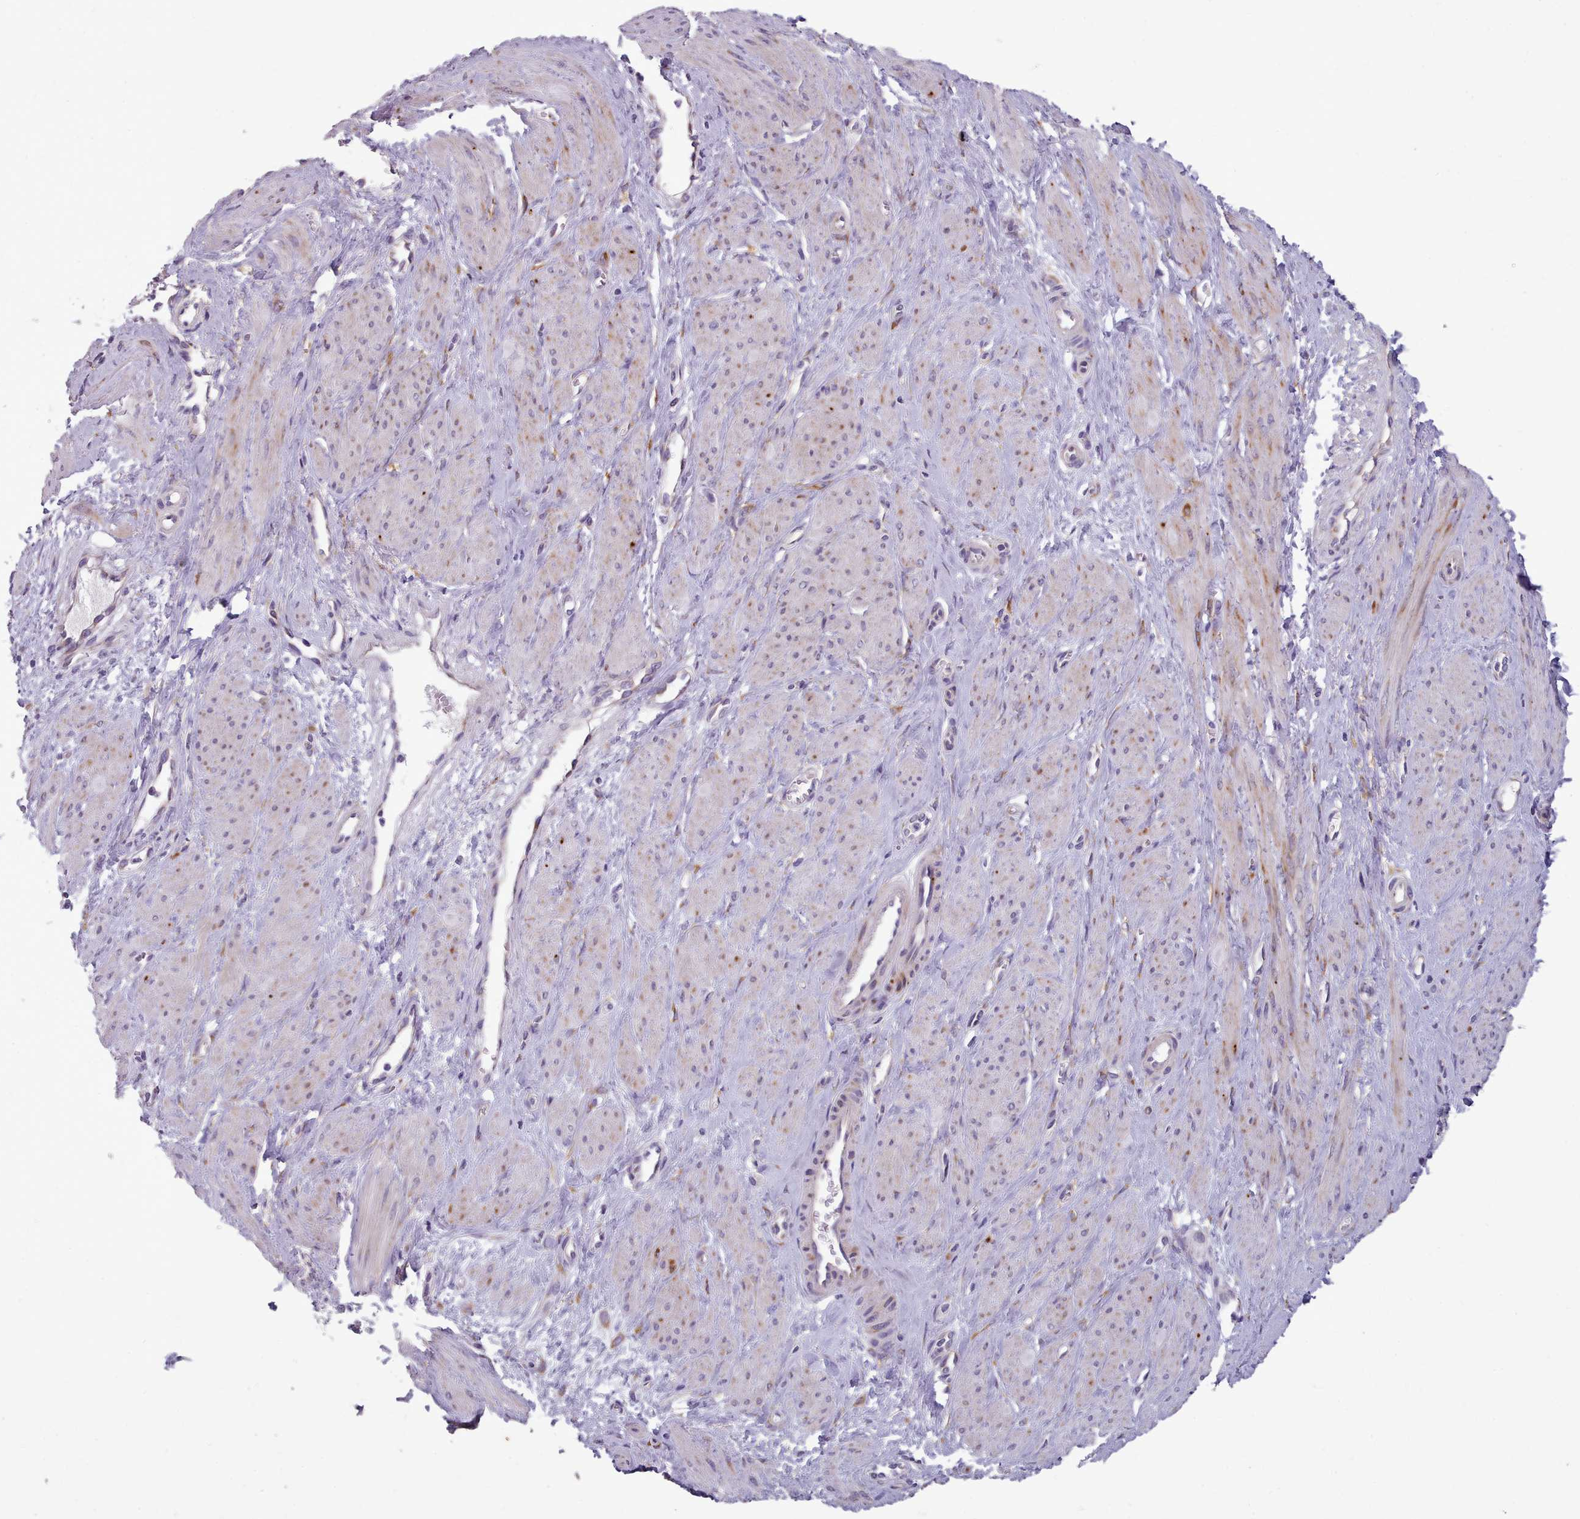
{"staining": {"intensity": "moderate", "quantity": "<25%", "location": "cytoplasmic/membranous"}, "tissue": "smooth muscle", "cell_type": "Smooth muscle cells", "image_type": "normal", "snomed": [{"axis": "morphology", "description": "Normal tissue, NOS"}, {"axis": "topography", "description": "Smooth muscle"}, {"axis": "topography", "description": "Uterus"}], "caption": "The histopathology image reveals a brown stain indicating the presence of a protein in the cytoplasmic/membranous of smooth muscle cells in smooth muscle.", "gene": "FKBP10", "patient": {"sex": "female", "age": 39}}